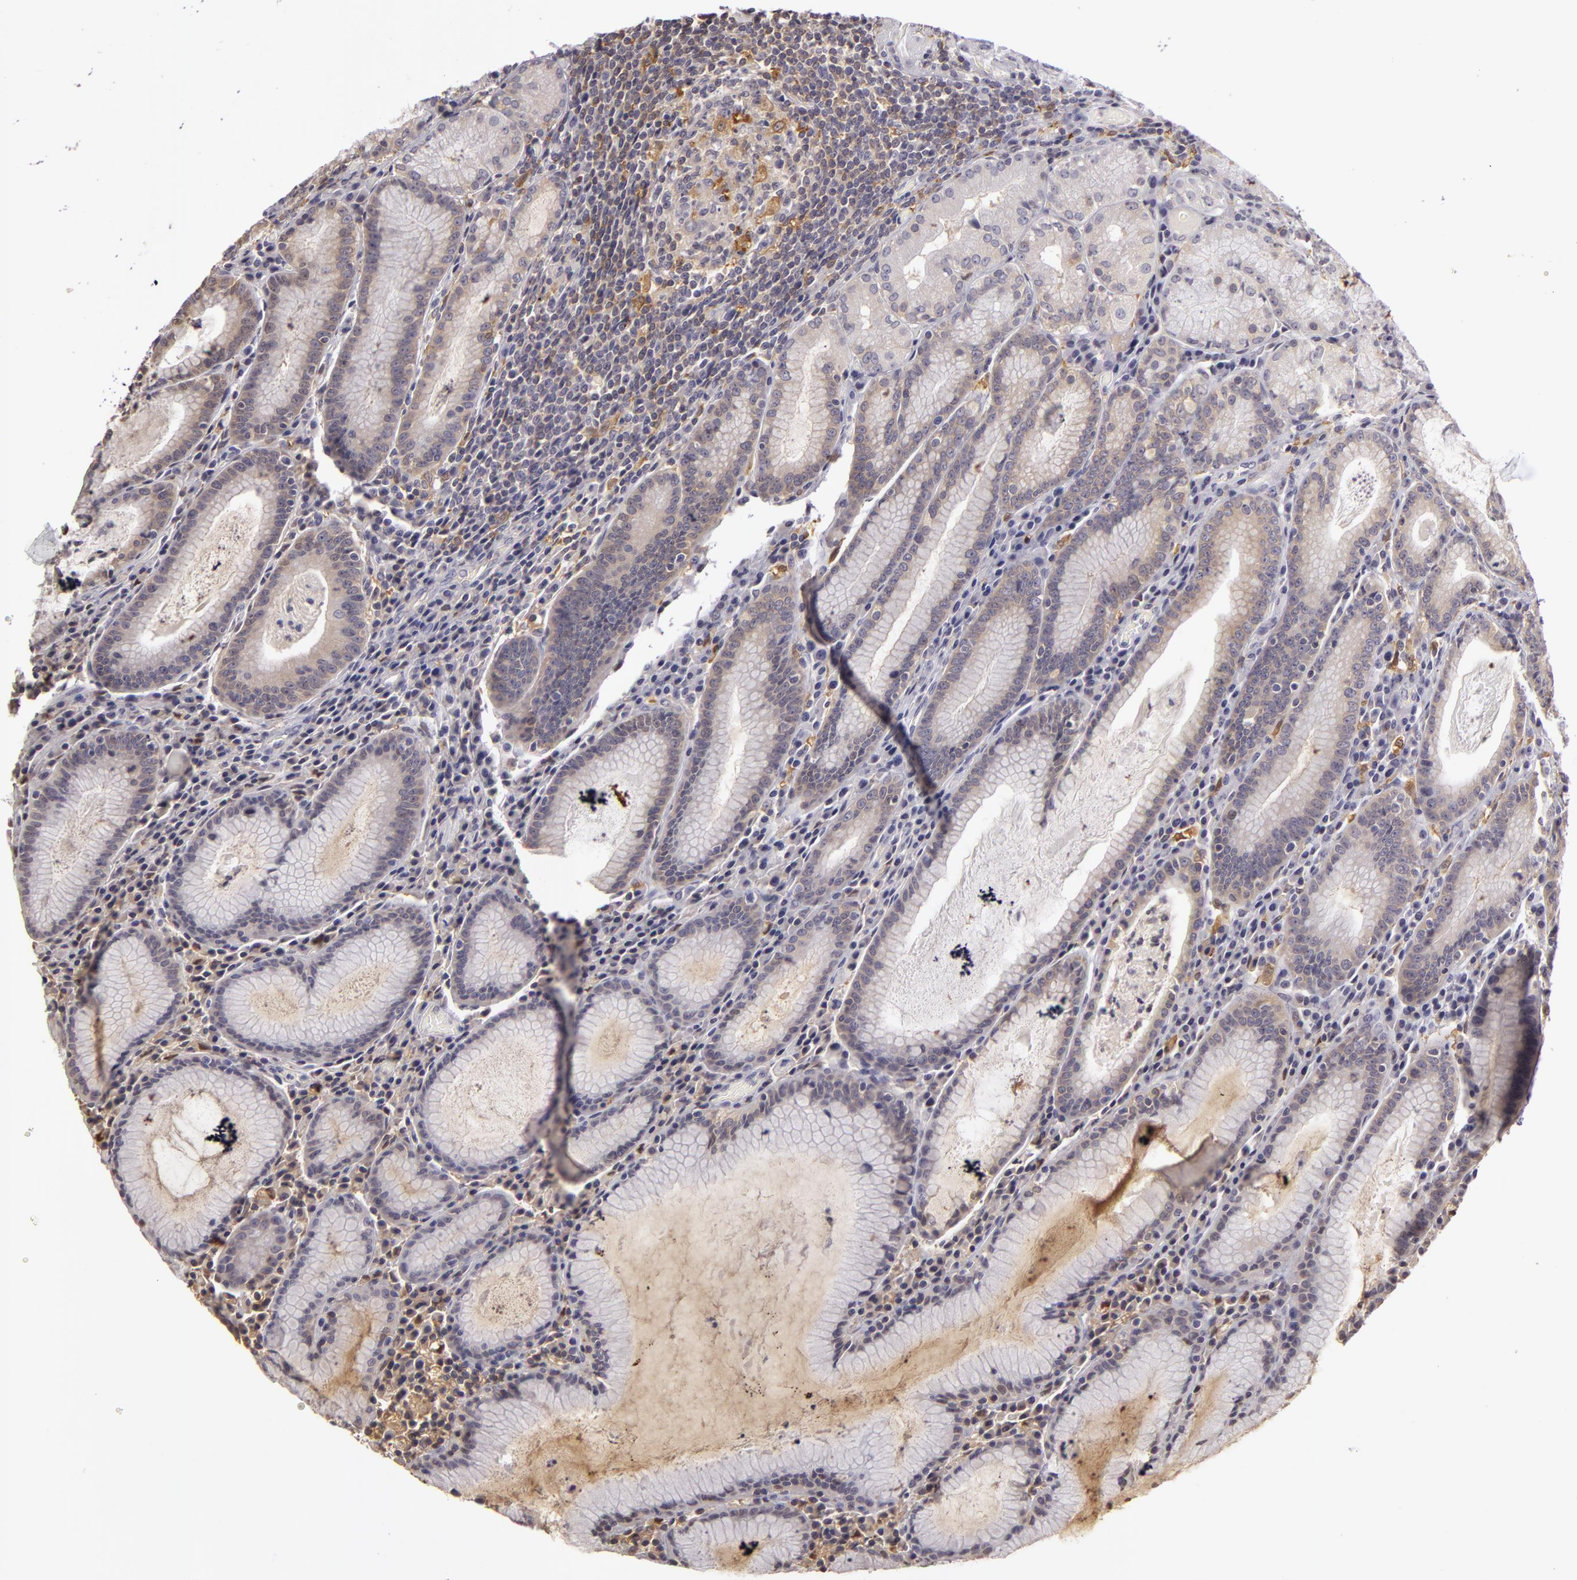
{"staining": {"intensity": "negative", "quantity": "none", "location": "none"}, "tissue": "stomach", "cell_type": "Glandular cells", "image_type": "normal", "snomed": [{"axis": "morphology", "description": "Normal tissue, NOS"}, {"axis": "topography", "description": "Stomach, lower"}], "caption": "DAB (3,3'-diaminobenzidine) immunohistochemical staining of unremarkable human stomach demonstrates no significant expression in glandular cells.", "gene": "GNPDA1", "patient": {"sex": "female", "age": 43}}